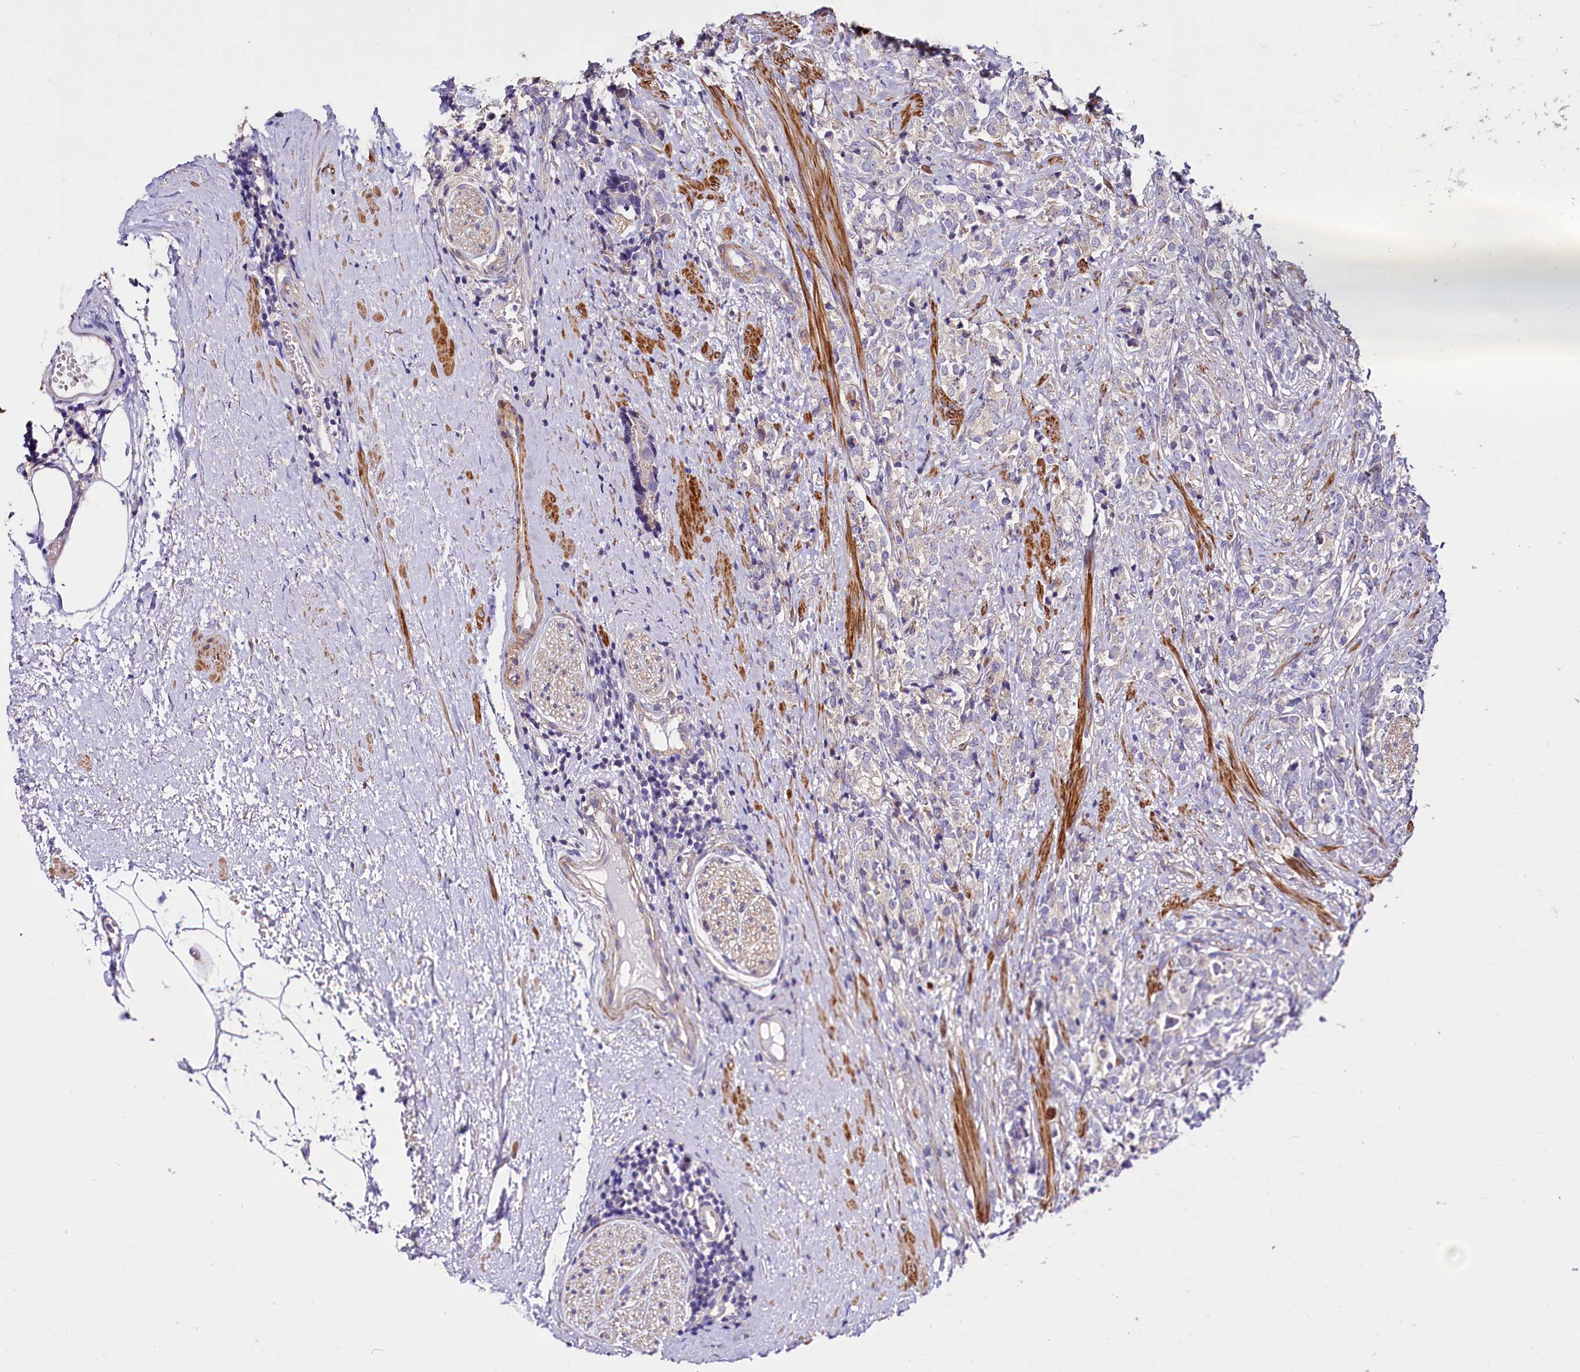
{"staining": {"intensity": "negative", "quantity": "none", "location": "none"}, "tissue": "prostate cancer", "cell_type": "Tumor cells", "image_type": "cancer", "snomed": [{"axis": "morphology", "description": "Adenocarcinoma, High grade"}, {"axis": "topography", "description": "Prostate"}], "caption": "Immunohistochemistry (IHC) histopathology image of neoplastic tissue: human prostate high-grade adenocarcinoma stained with DAB (3,3'-diaminobenzidine) reveals no significant protein staining in tumor cells.", "gene": "WNT8A", "patient": {"sex": "male", "age": 69}}